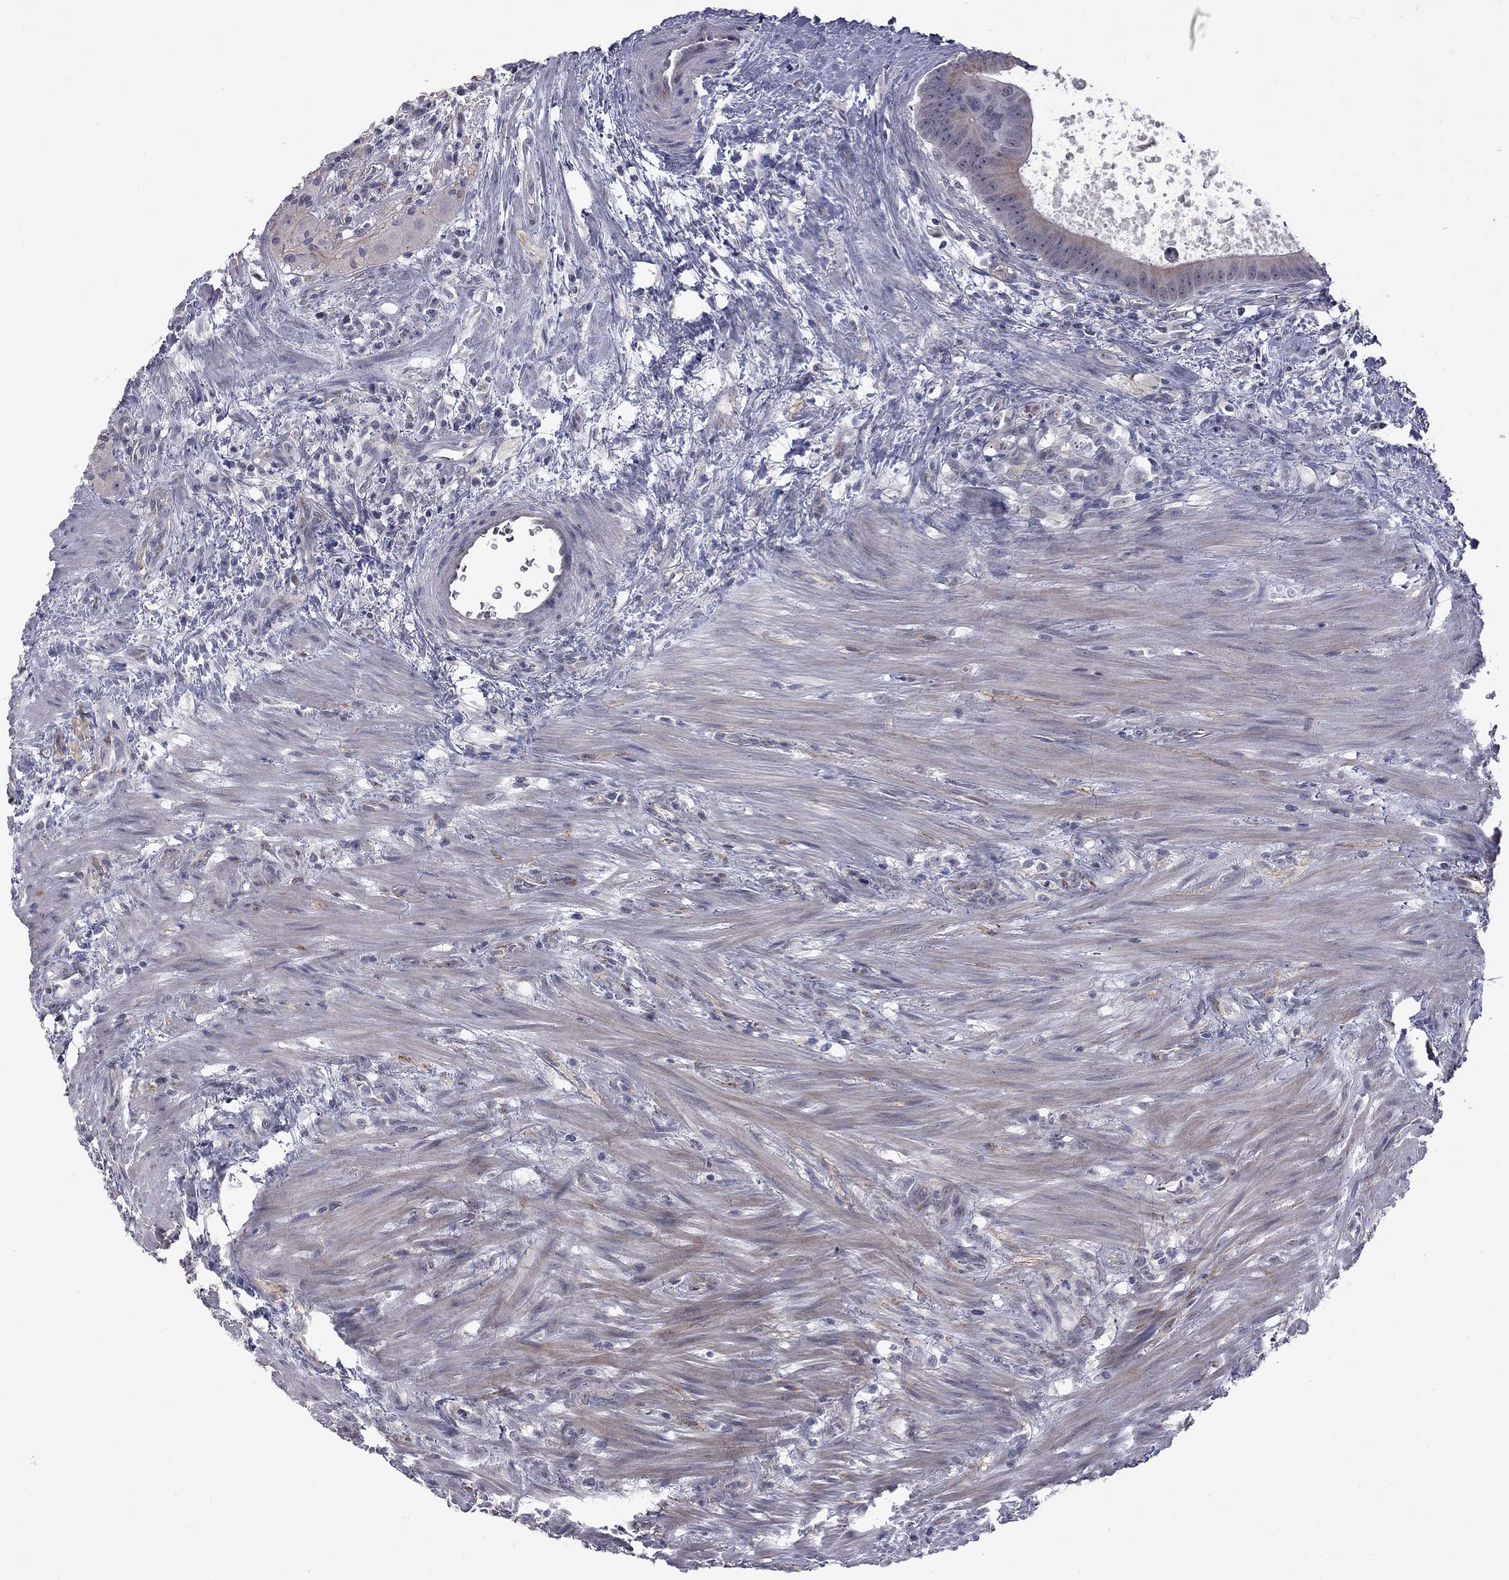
{"staining": {"intensity": "moderate", "quantity": ">75%", "location": "cytoplasmic/membranous"}, "tissue": "colorectal cancer", "cell_type": "Tumor cells", "image_type": "cancer", "snomed": [{"axis": "morphology", "description": "Adenocarcinoma, NOS"}, {"axis": "topography", "description": "Rectum"}], "caption": "About >75% of tumor cells in colorectal adenocarcinoma demonstrate moderate cytoplasmic/membranous protein expression as visualized by brown immunohistochemical staining.", "gene": "GSG1L", "patient": {"sex": "male", "age": 64}}